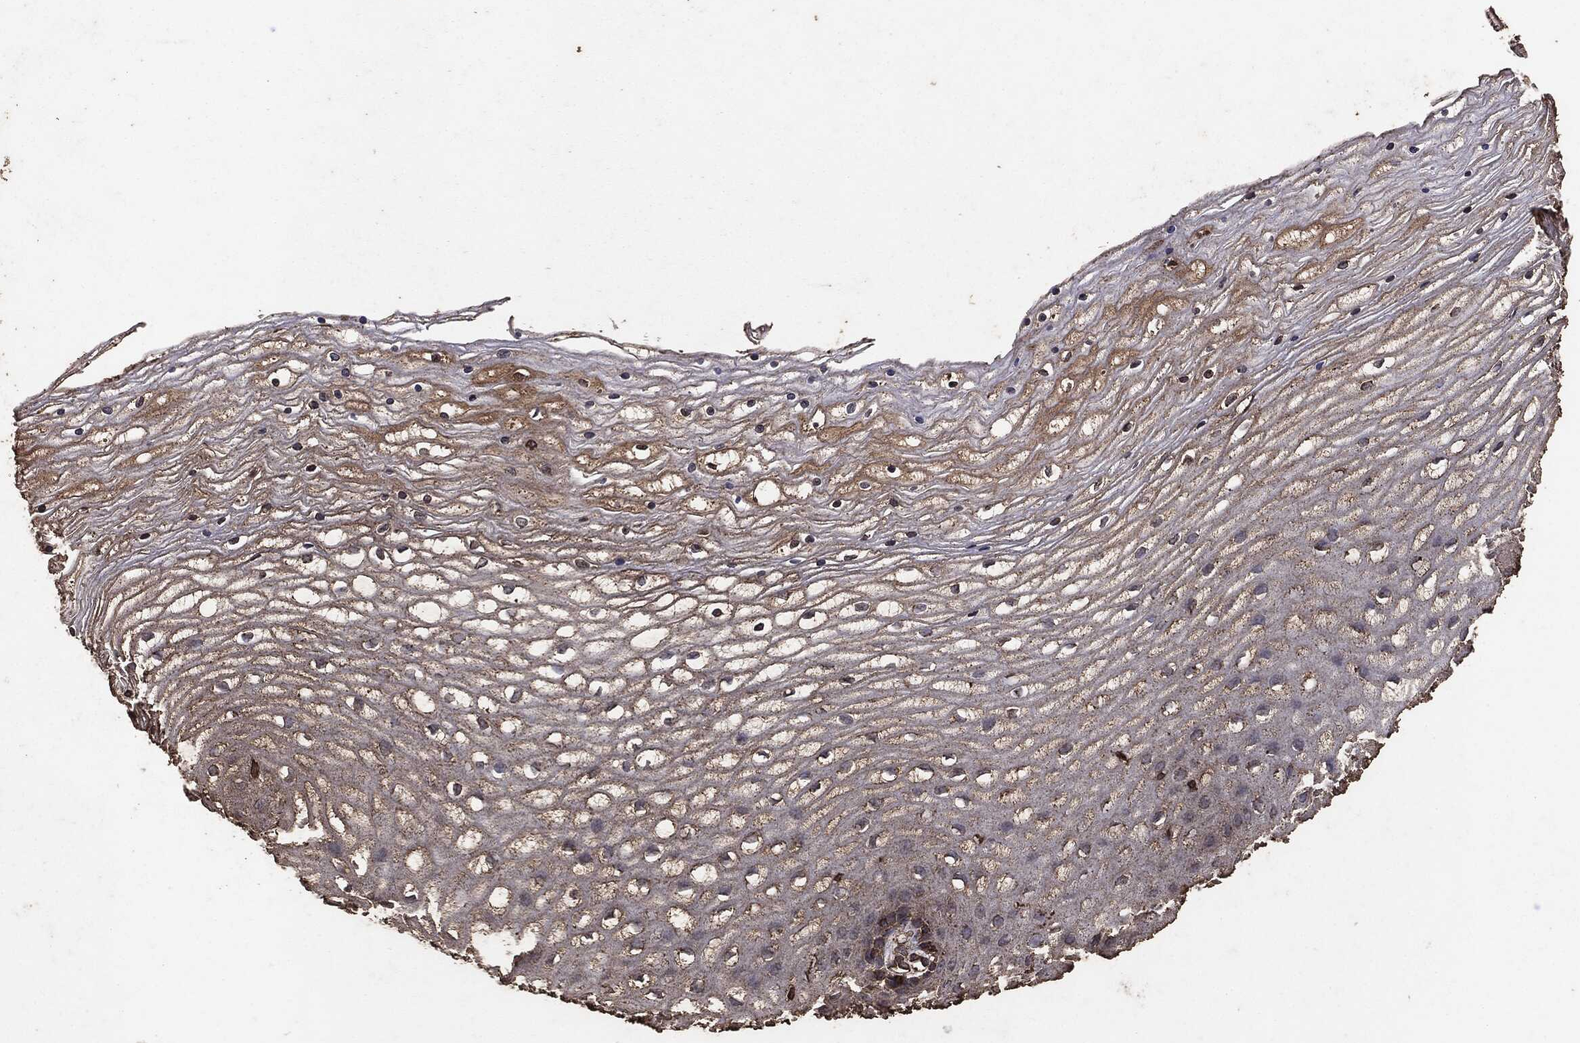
{"staining": {"intensity": "moderate", "quantity": "25%-75%", "location": "cytoplasmic/membranous"}, "tissue": "cervix", "cell_type": "Glandular cells", "image_type": "normal", "snomed": [{"axis": "morphology", "description": "Normal tissue, NOS"}, {"axis": "topography", "description": "Cervix"}], "caption": "An image of cervix stained for a protein demonstrates moderate cytoplasmic/membranous brown staining in glandular cells.", "gene": "MTOR", "patient": {"sex": "female", "age": 35}}